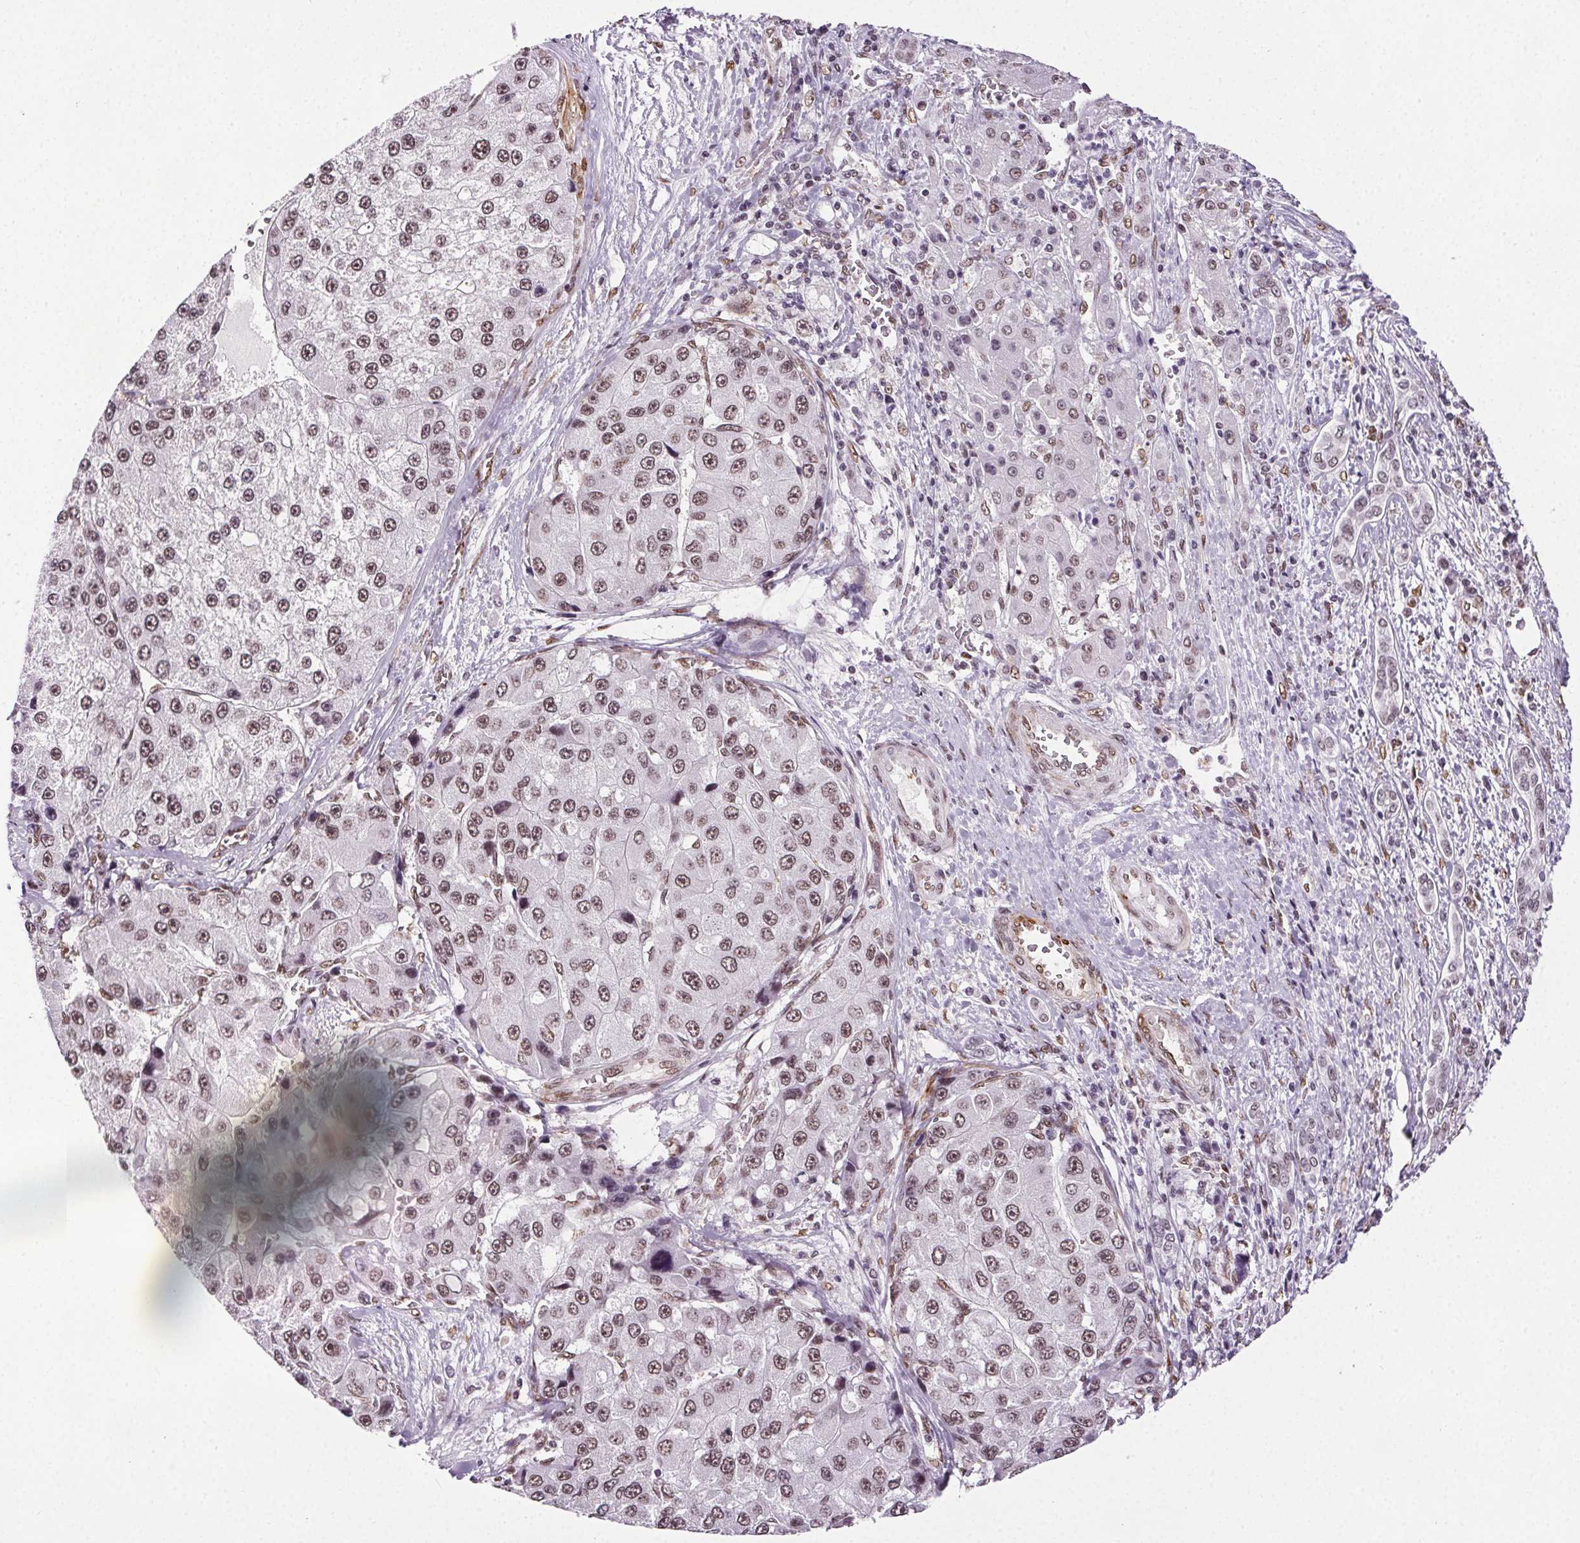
{"staining": {"intensity": "moderate", "quantity": "25%-75%", "location": "nuclear"}, "tissue": "liver cancer", "cell_type": "Tumor cells", "image_type": "cancer", "snomed": [{"axis": "morphology", "description": "Carcinoma, Hepatocellular, NOS"}, {"axis": "topography", "description": "Liver"}], "caption": "Protein staining of liver cancer tissue displays moderate nuclear staining in approximately 25%-75% of tumor cells.", "gene": "GP6", "patient": {"sex": "female", "age": 73}}